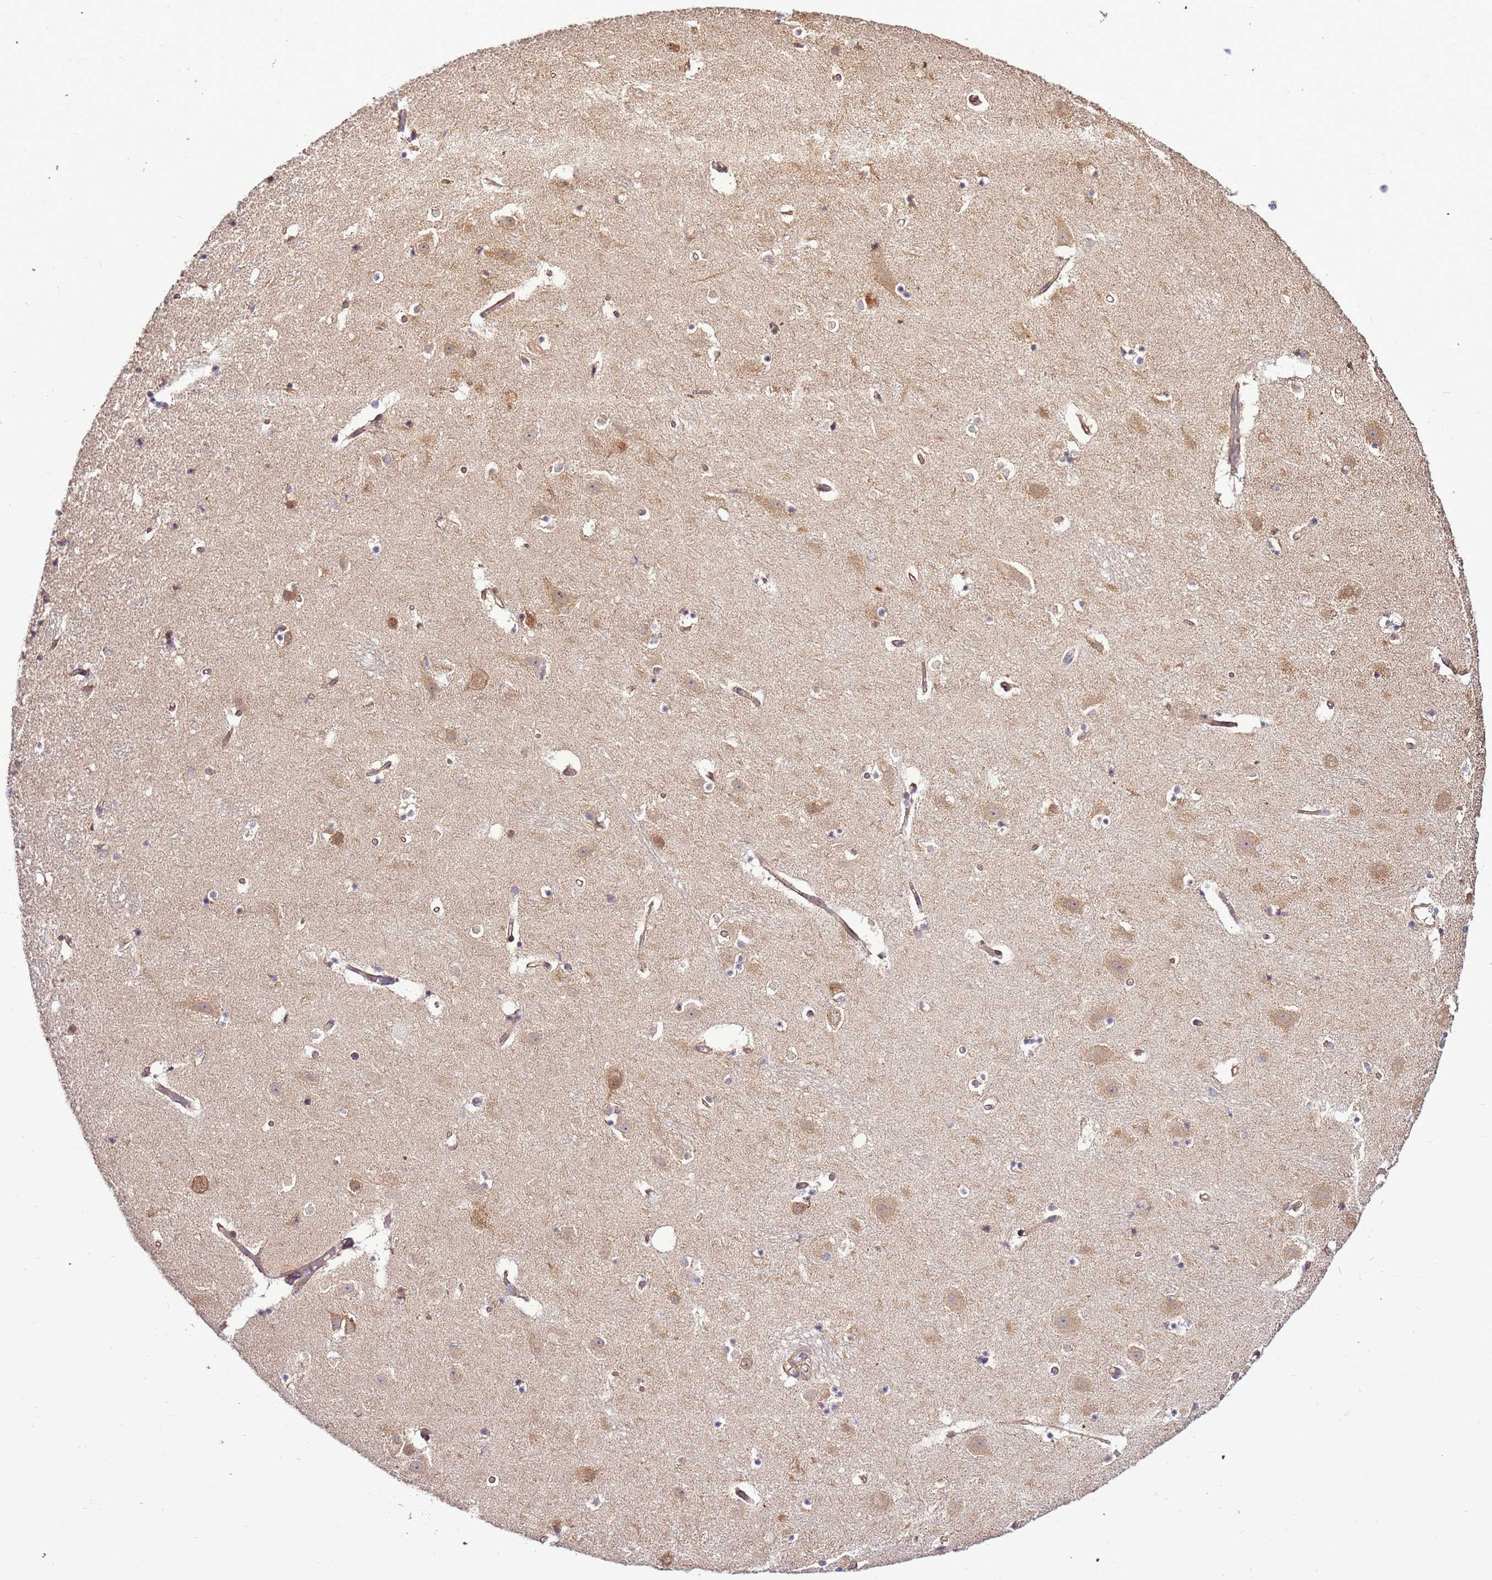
{"staining": {"intensity": "weak", "quantity": "25%-75%", "location": "cytoplasmic/membranous"}, "tissue": "hippocampus", "cell_type": "Glial cells", "image_type": "normal", "snomed": [{"axis": "morphology", "description": "Normal tissue, NOS"}, {"axis": "topography", "description": "Hippocampus"}], "caption": "Unremarkable hippocampus displays weak cytoplasmic/membranous staining in about 25%-75% of glial cells, visualized by immunohistochemistry. (DAB = brown stain, brightfield microscopy at high magnification).", "gene": "SCARA3", "patient": {"sex": "female", "age": 52}}